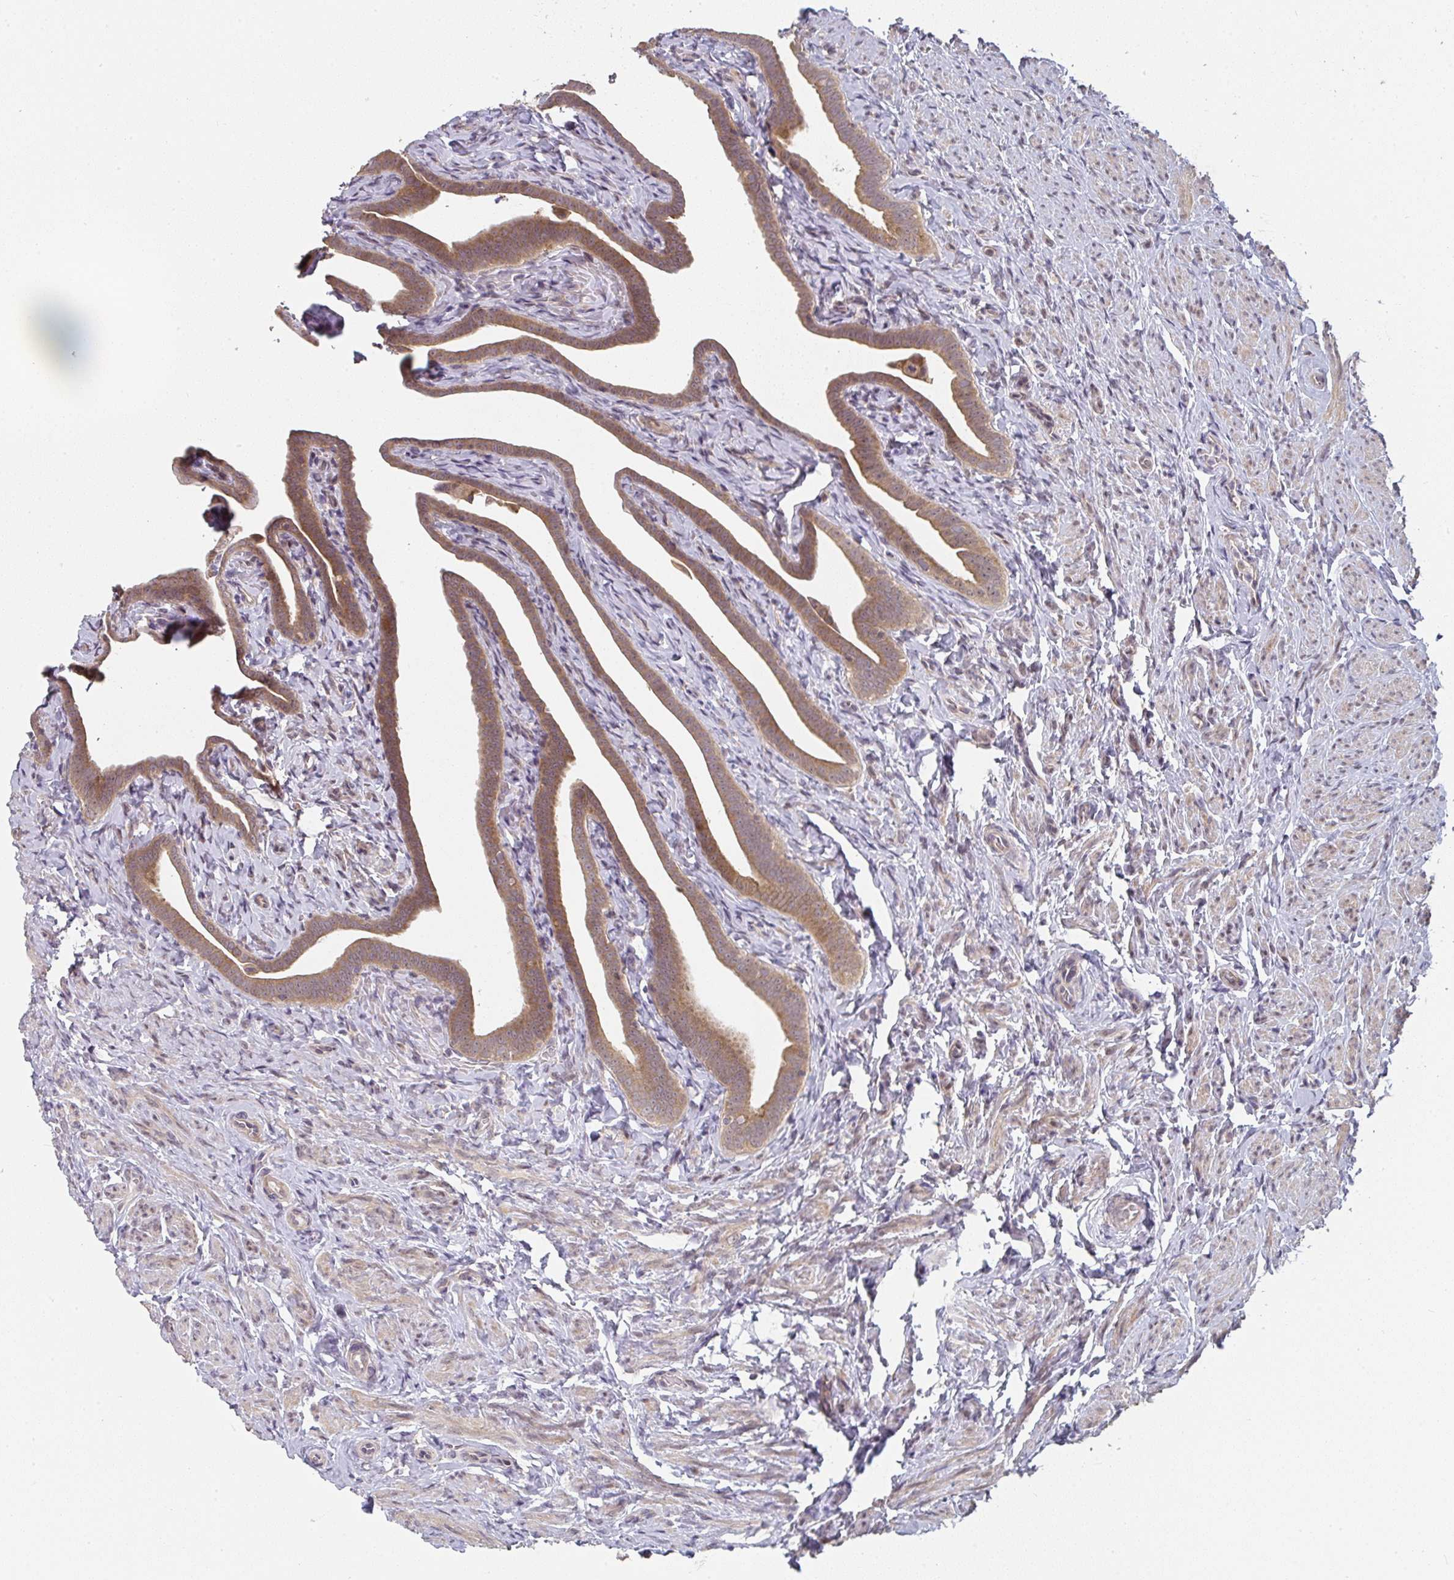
{"staining": {"intensity": "moderate", "quantity": ">75%", "location": "cytoplasmic/membranous"}, "tissue": "fallopian tube", "cell_type": "Glandular cells", "image_type": "normal", "snomed": [{"axis": "morphology", "description": "Normal tissue, NOS"}, {"axis": "topography", "description": "Fallopian tube"}], "caption": "IHC staining of unremarkable fallopian tube, which reveals medium levels of moderate cytoplasmic/membranous staining in about >75% of glandular cells indicating moderate cytoplasmic/membranous protein expression. The staining was performed using DAB (3,3'-diaminobenzidine) (brown) for protein detection and nuclei were counterstained in hematoxylin (blue).", "gene": "RANGRF", "patient": {"sex": "female", "age": 69}}